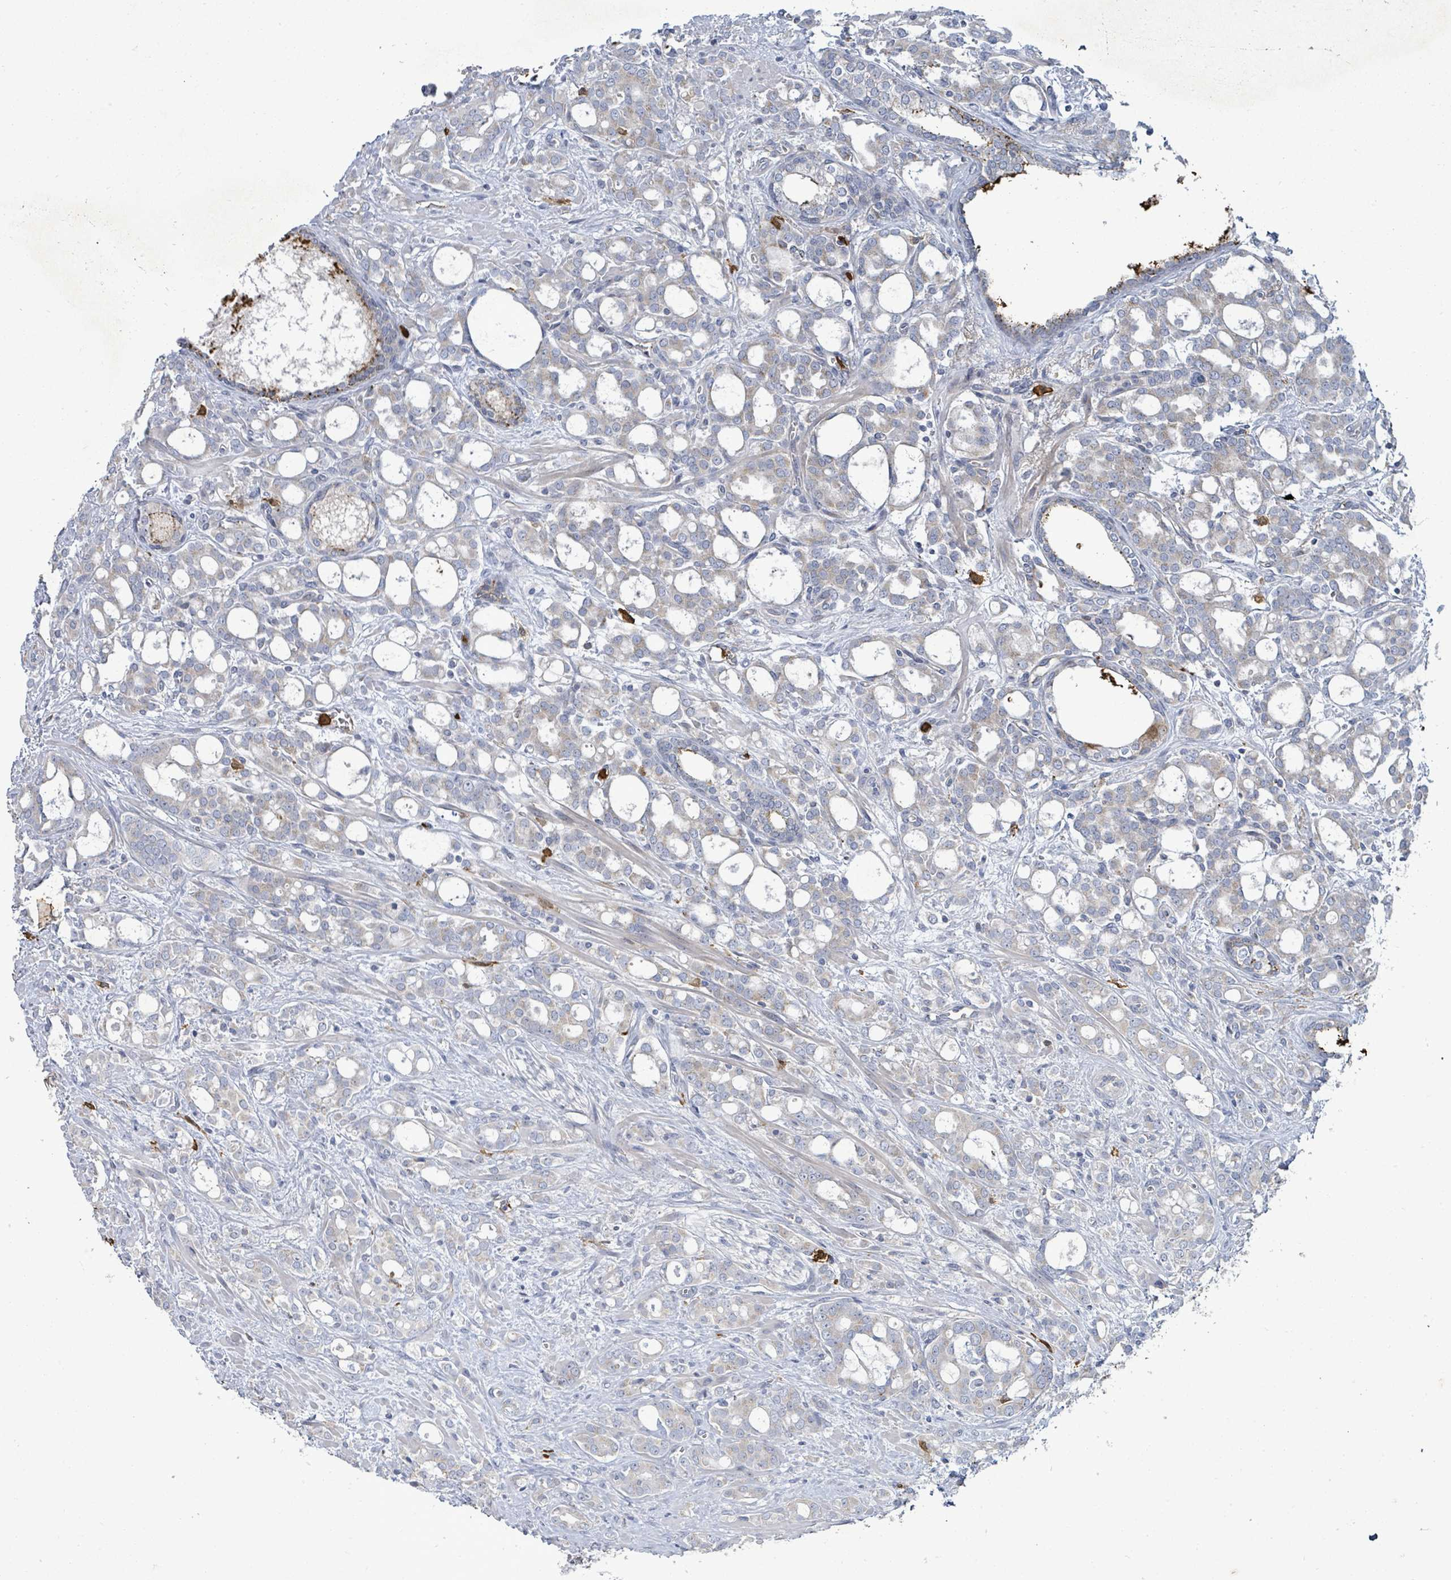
{"staining": {"intensity": "negative", "quantity": "none", "location": "none"}, "tissue": "prostate cancer", "cell_type": "Tumor cells", "image_type": "cancer", "snomed": [{"axis": "morphology", "description": "Adenocarcinoma, High grade"}, {"axis": "topography", "description": "Prostate"}], "caption": "A photomicrograph of high-grade adenocarcinoma (prostate) stained for a protein displays no brown staining in tumor cells.", "gene": "FAM210A", "patient": {"sex": "male", "age": 72}}